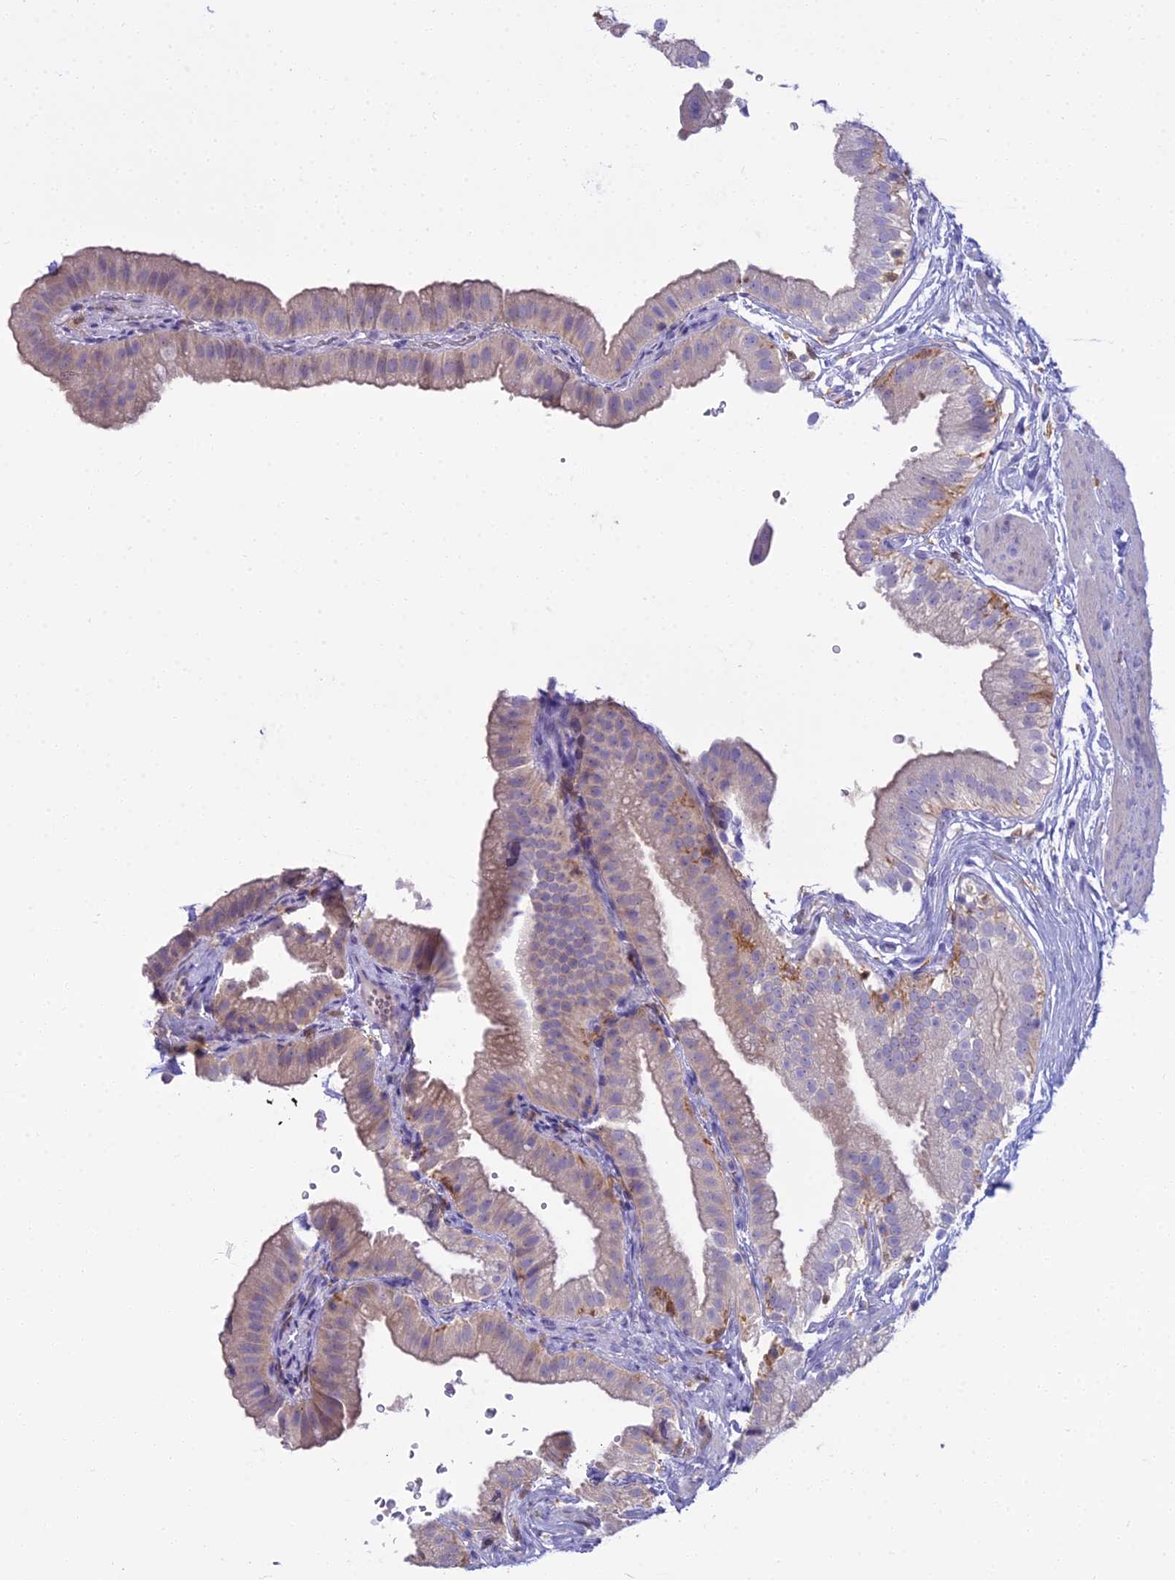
{"staining": {"intensity": "moderate", "quantity": "<25%", "location": "cytoplasmic/membranous"}, "tissue": "gallbladder", "cell_type": "Glandular cells", "image_type": "normal", "snomed": [{"axis": "morphology", "description": "Normal tissue, NOS"}, {"axis": "topography", "description": "Gallbladder"}], "caption": "A high-resolution histopathology image shows IHC staining of benign gallbladder, which reveals moderate cytoplasmic/membranous staining in about <25% of glandular cells. The staining was performed using DAB (3,3'-diaminobenzidine) to visualize the protein expression in brown, while the nuclei were stained in blue with hematoxylin (Magnification: 20x).", "gene": "BLNK", "patient": {"sex": "female", "age": 61}}